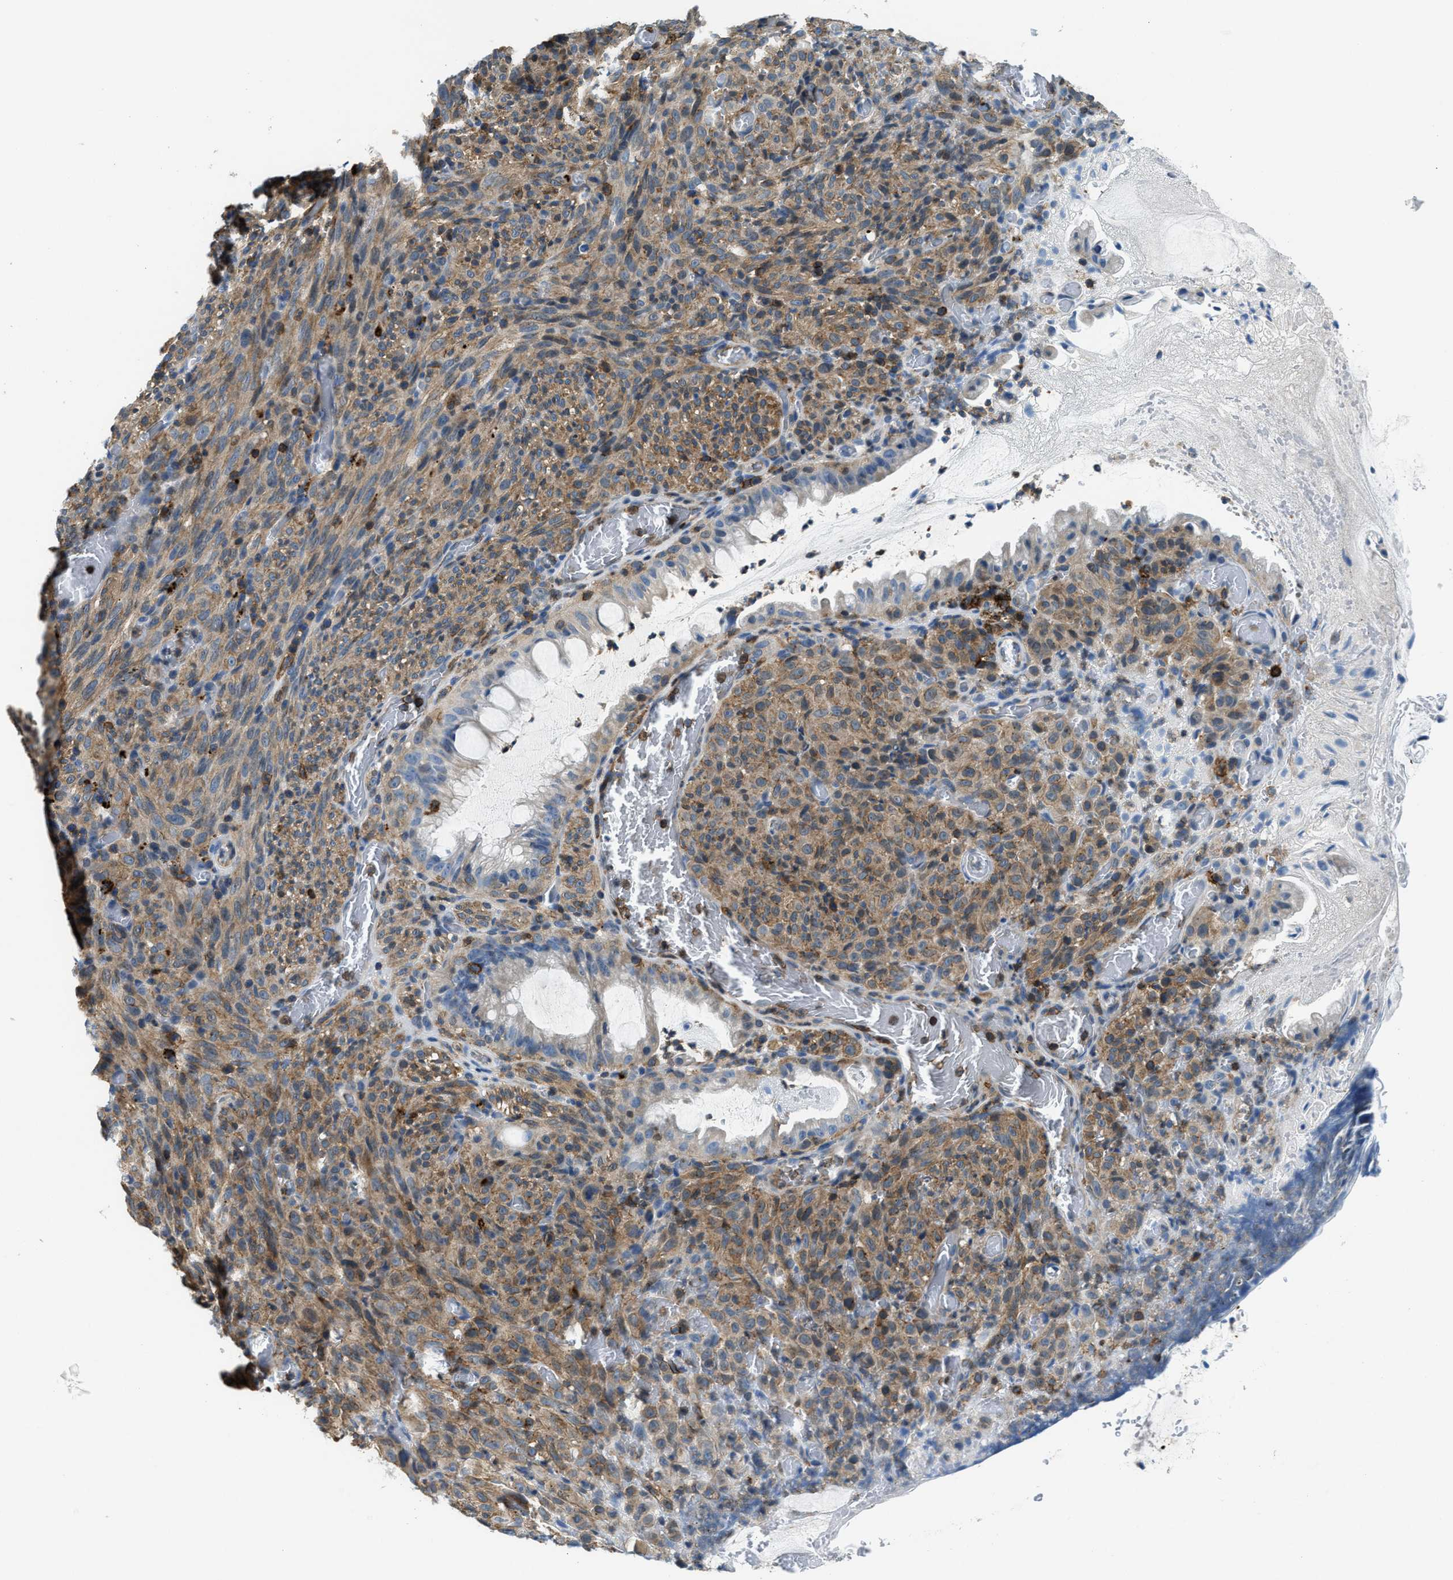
{"staining": {"intensity": "moderate", "quantity": ">75%", "location": "cytoplasmic/membranous"}, "tissue": "melanoma", "cell_type": "Tumor cells", "image_type": "cancer", "snomed": [{"axis": "morphology", "description": "Malignant melanoma, NOS"}, {"axis": "topography", "description": "Rectum"}], "caption": "Brown immunohistochemical staining in melanoma shows moderate cytoplasmic/membranous staining in about >75% of tumor cells.", "gene": "MYO1G", "patient": {"sex": "female", "age": 81}}